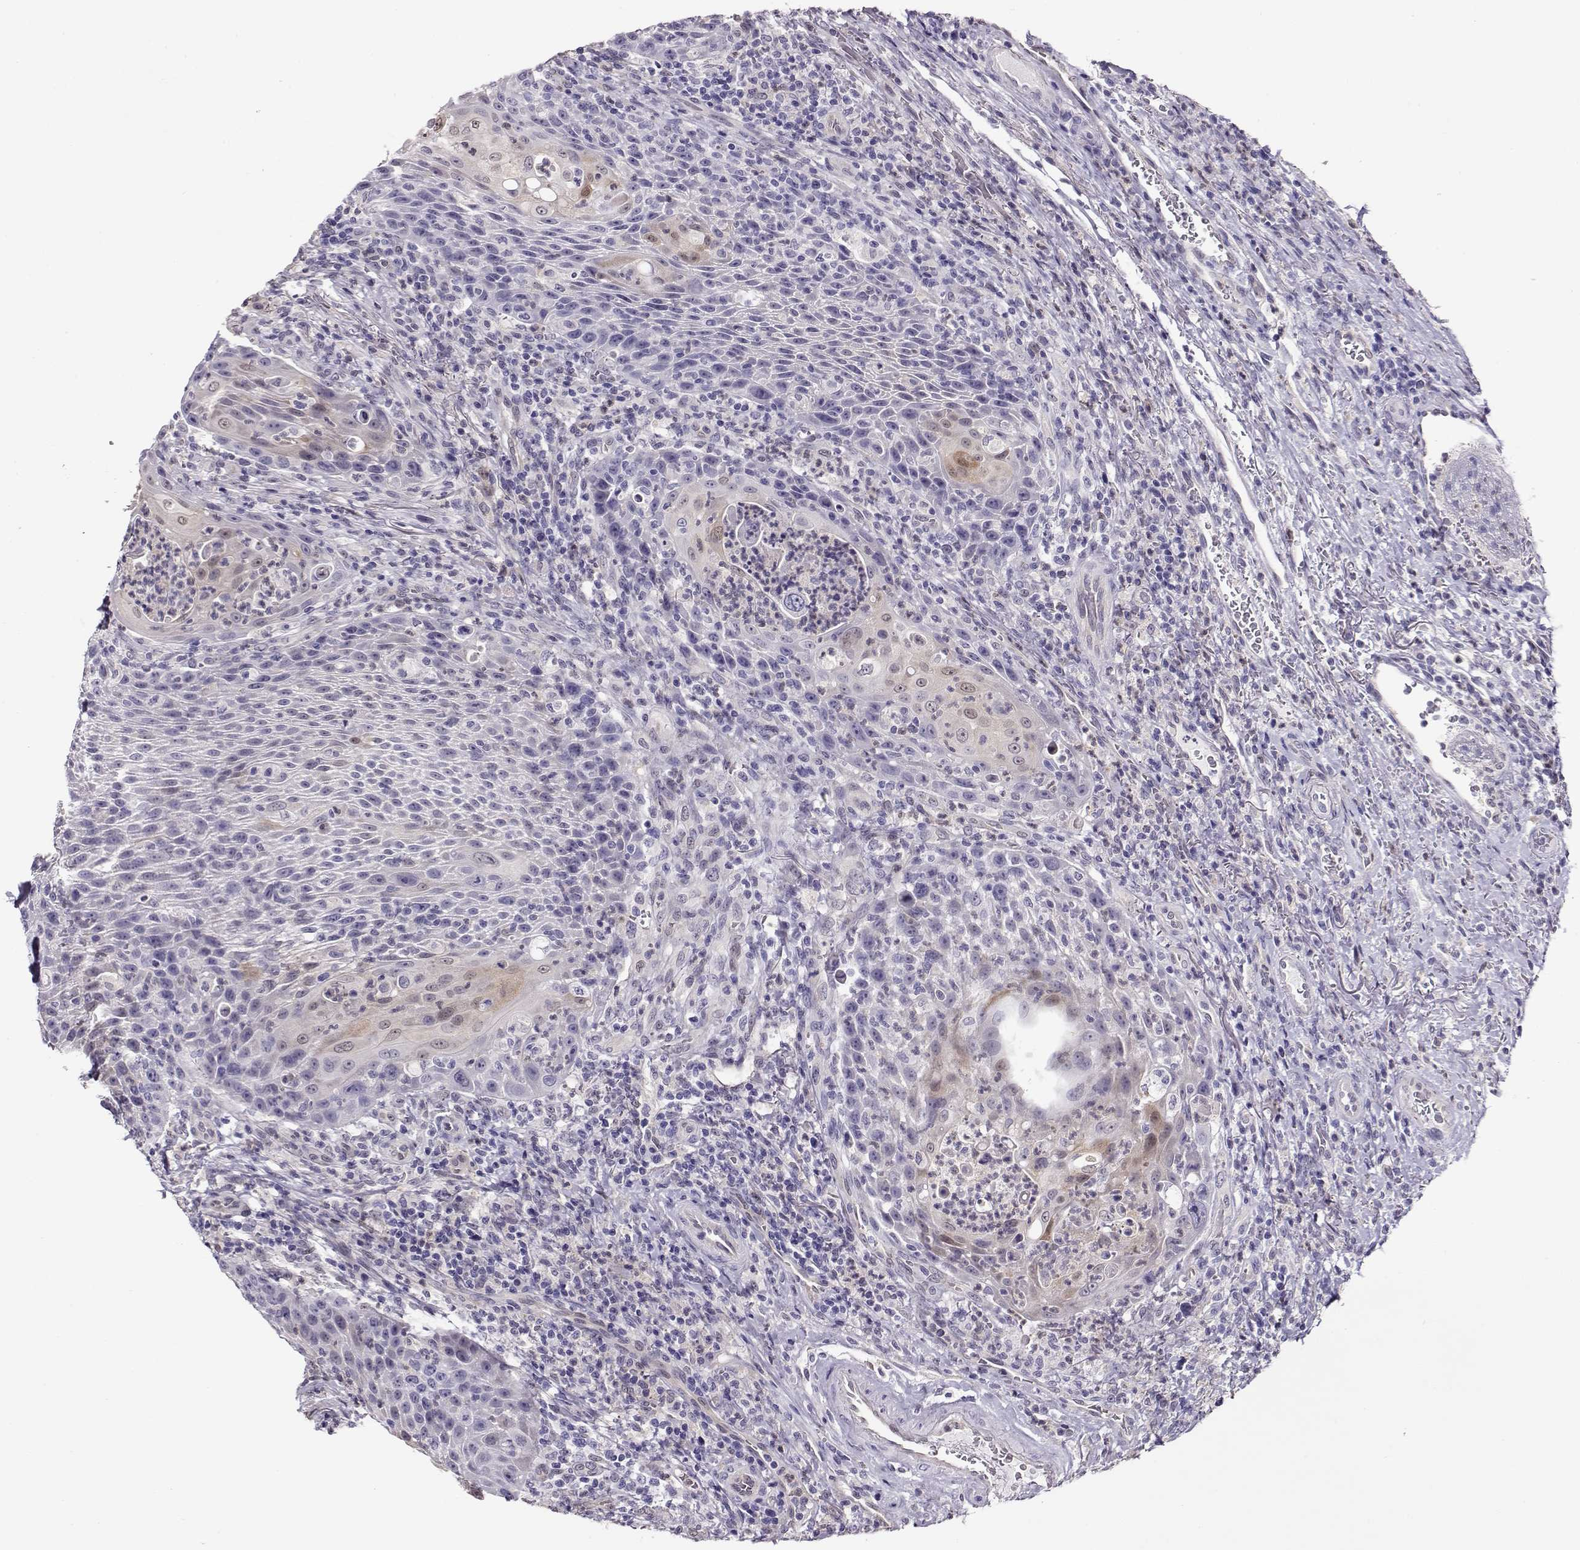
{"staining": {"intensity": "negative", "quantity": "none", "location": "none"}, "tissue": "head and neck cancer", "cell_type": "Tumor cells", "image_type": "cancer", "snomed": [{"axis": "morphology", "description": "Squamous cell carcinoma, NOS"}, {"axis": "topography", "description": "Head-Neck"}], "caption": "This is an immunohistochemistry (IHC) image of head and neck cancer. There is no staining in tumor cells.", "gene": "CCR8", "patient": {"sex": "male", "age": 69}}